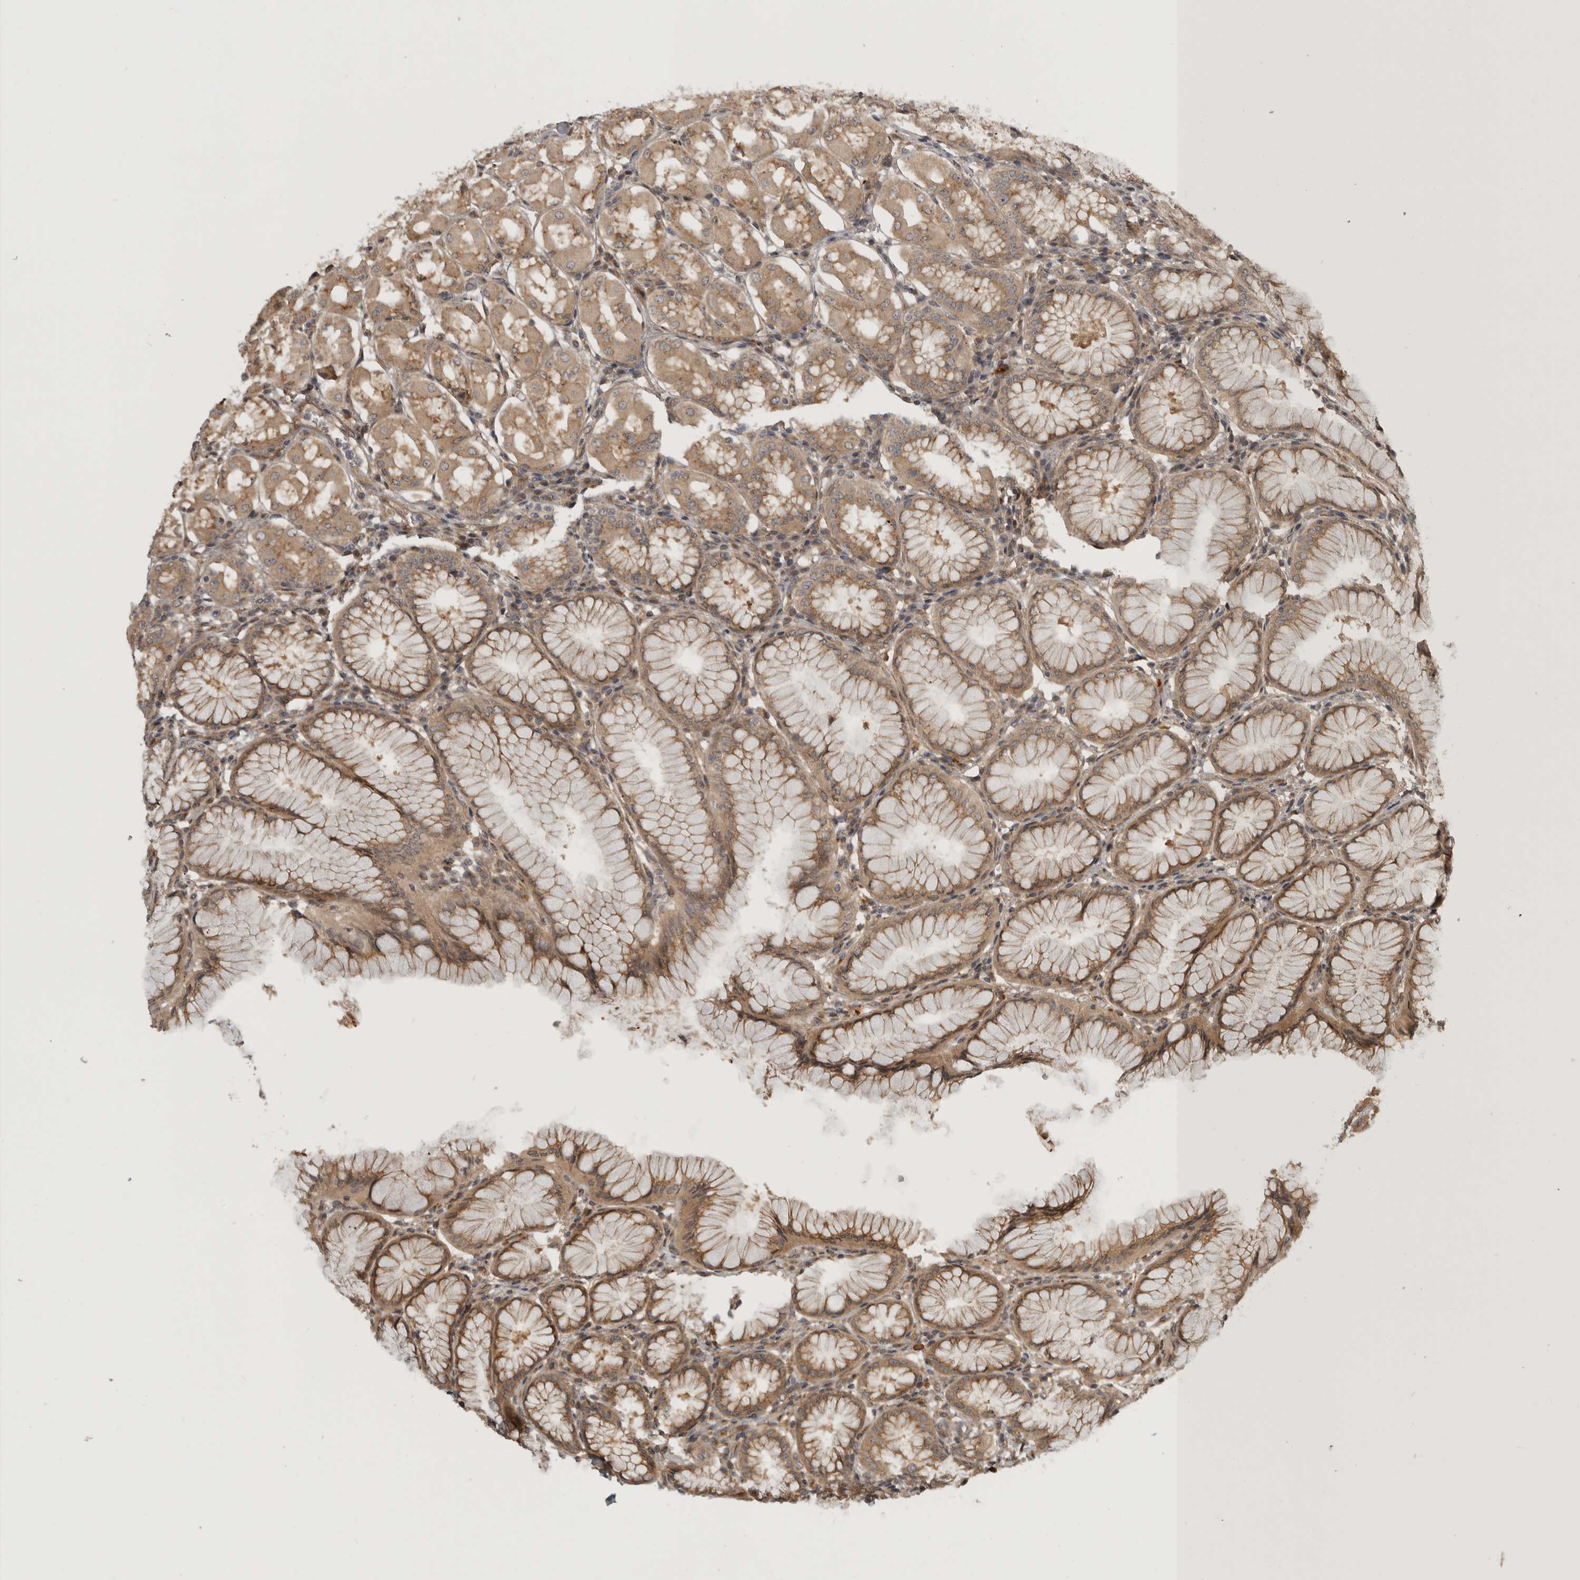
{"staining": {"intensity": "moderate", "quantity": ">75%", "location": "cytoplasmic/membranous"}, "tissue": "stomach", "cell_type": "Glandular cells", "image_type": "normal", "snomed": [{"axis": "morphology", "description": "Normal tissue, NOS"}, {"axis": "topography", "description": "Stomach, lower"}], "caption": "Immunohistochemistry micrograph of normal stomach stained for a protein (brown), which exhibits medium levels of moderate cytoplasmic/membranous expression in approximately >75% of glandular cells.", "gene": "CUEDC1", "patient": {"sex": "female", "age": 56}}